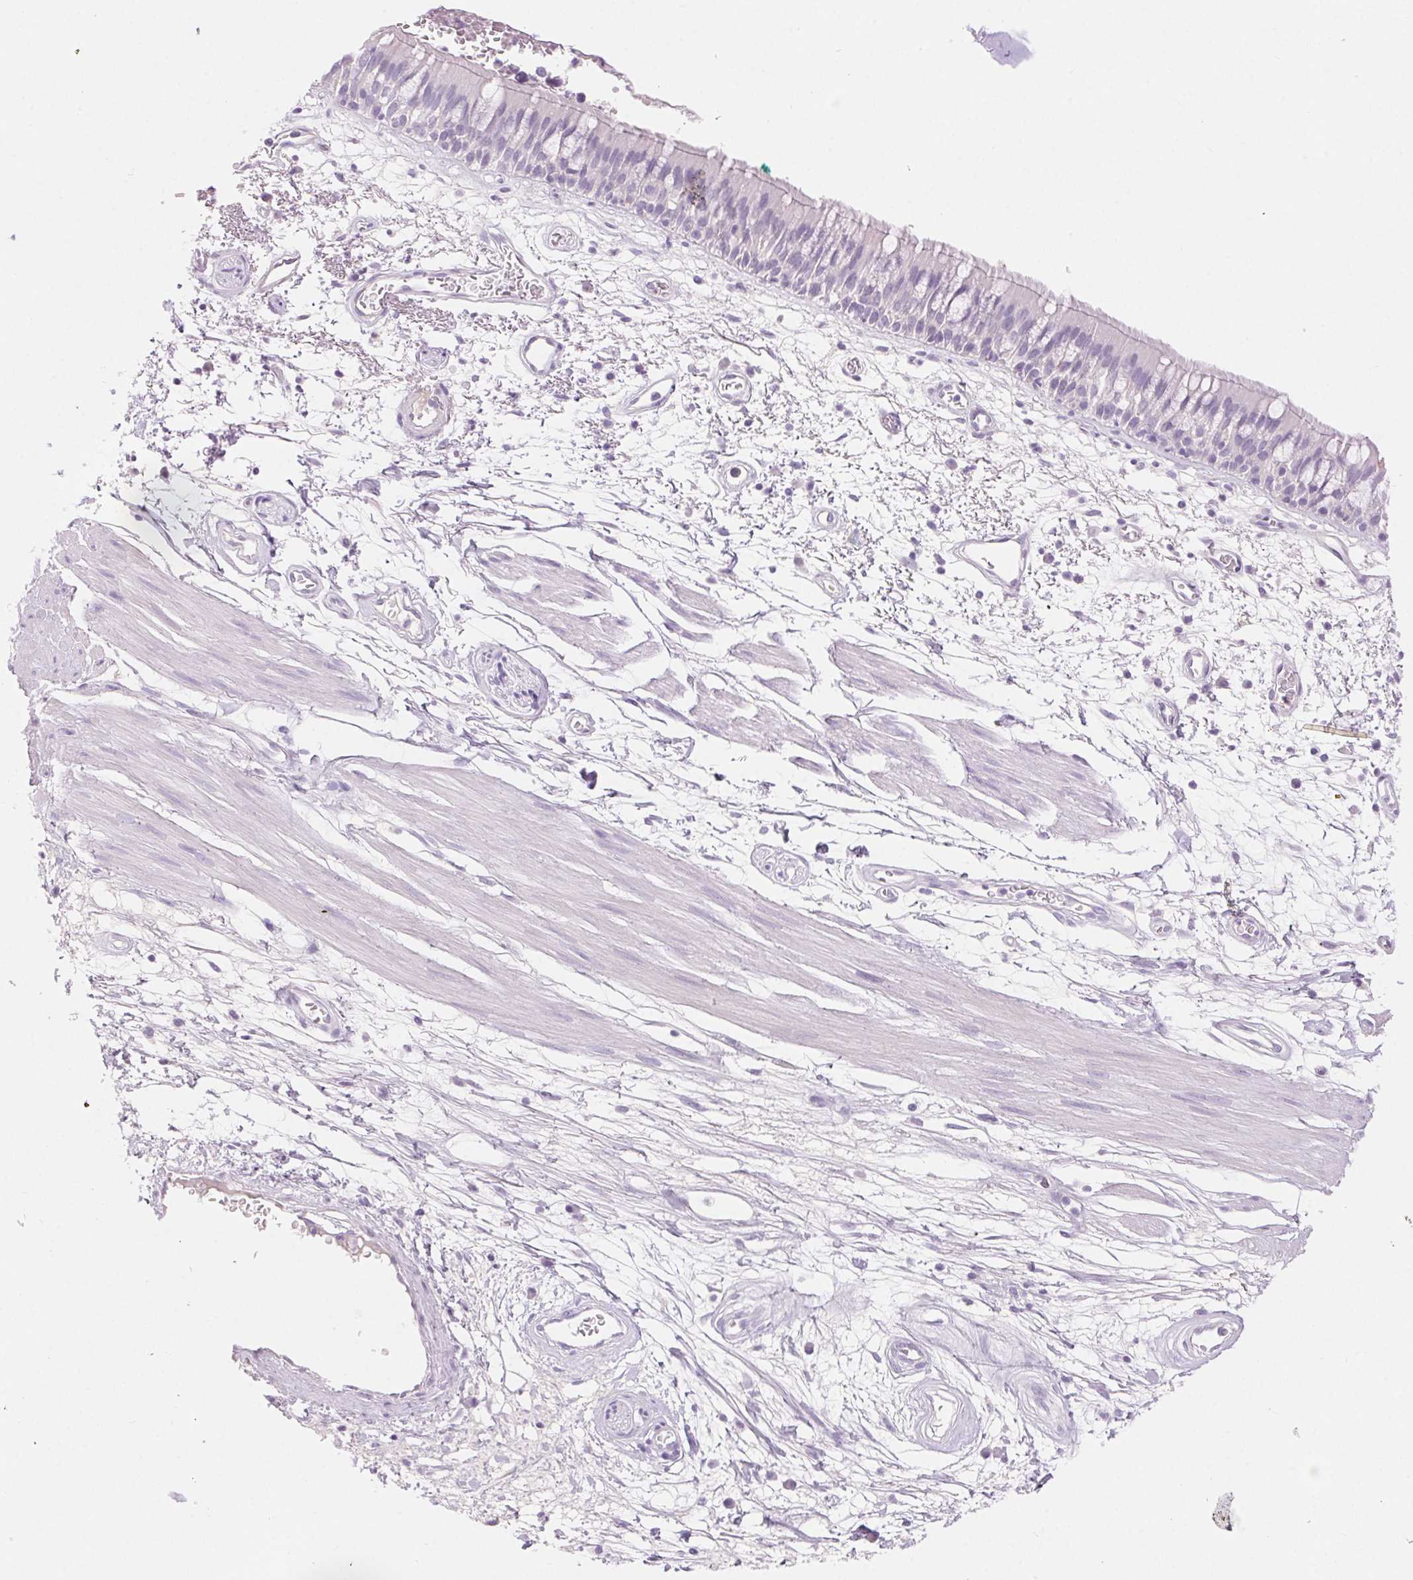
{"staining": {"intensity": "negative", "quantity": "none", "location": "none"}, "tissue": "bronchus", "cell_type": "Respiratory epithelial cells", "image_type": "normal", "snomed": [{"axis": "morphology", "description": "Normal tissue, NOS"}, {"axis": "morphology", "description": "Squamous cell carcinoma, NOS"}, {"axis": "topography", "description": "Cartilage tissue"}, {"axis": "topography", "description": "Bronchus"}, {"axis": "topography", "description": "Lung"}], "caption": "IHC histopathology image of unremarkable bronchus: human bronchus stained with DAB (3,3'-diaminobenzidine) displays no significant protein staining in respiratory epithelial cells. (DAB immunohistochemistry with hematoxylin counter stain).", "gene": "CLDN16", "patient": {"sex": "male", "age": 66}}